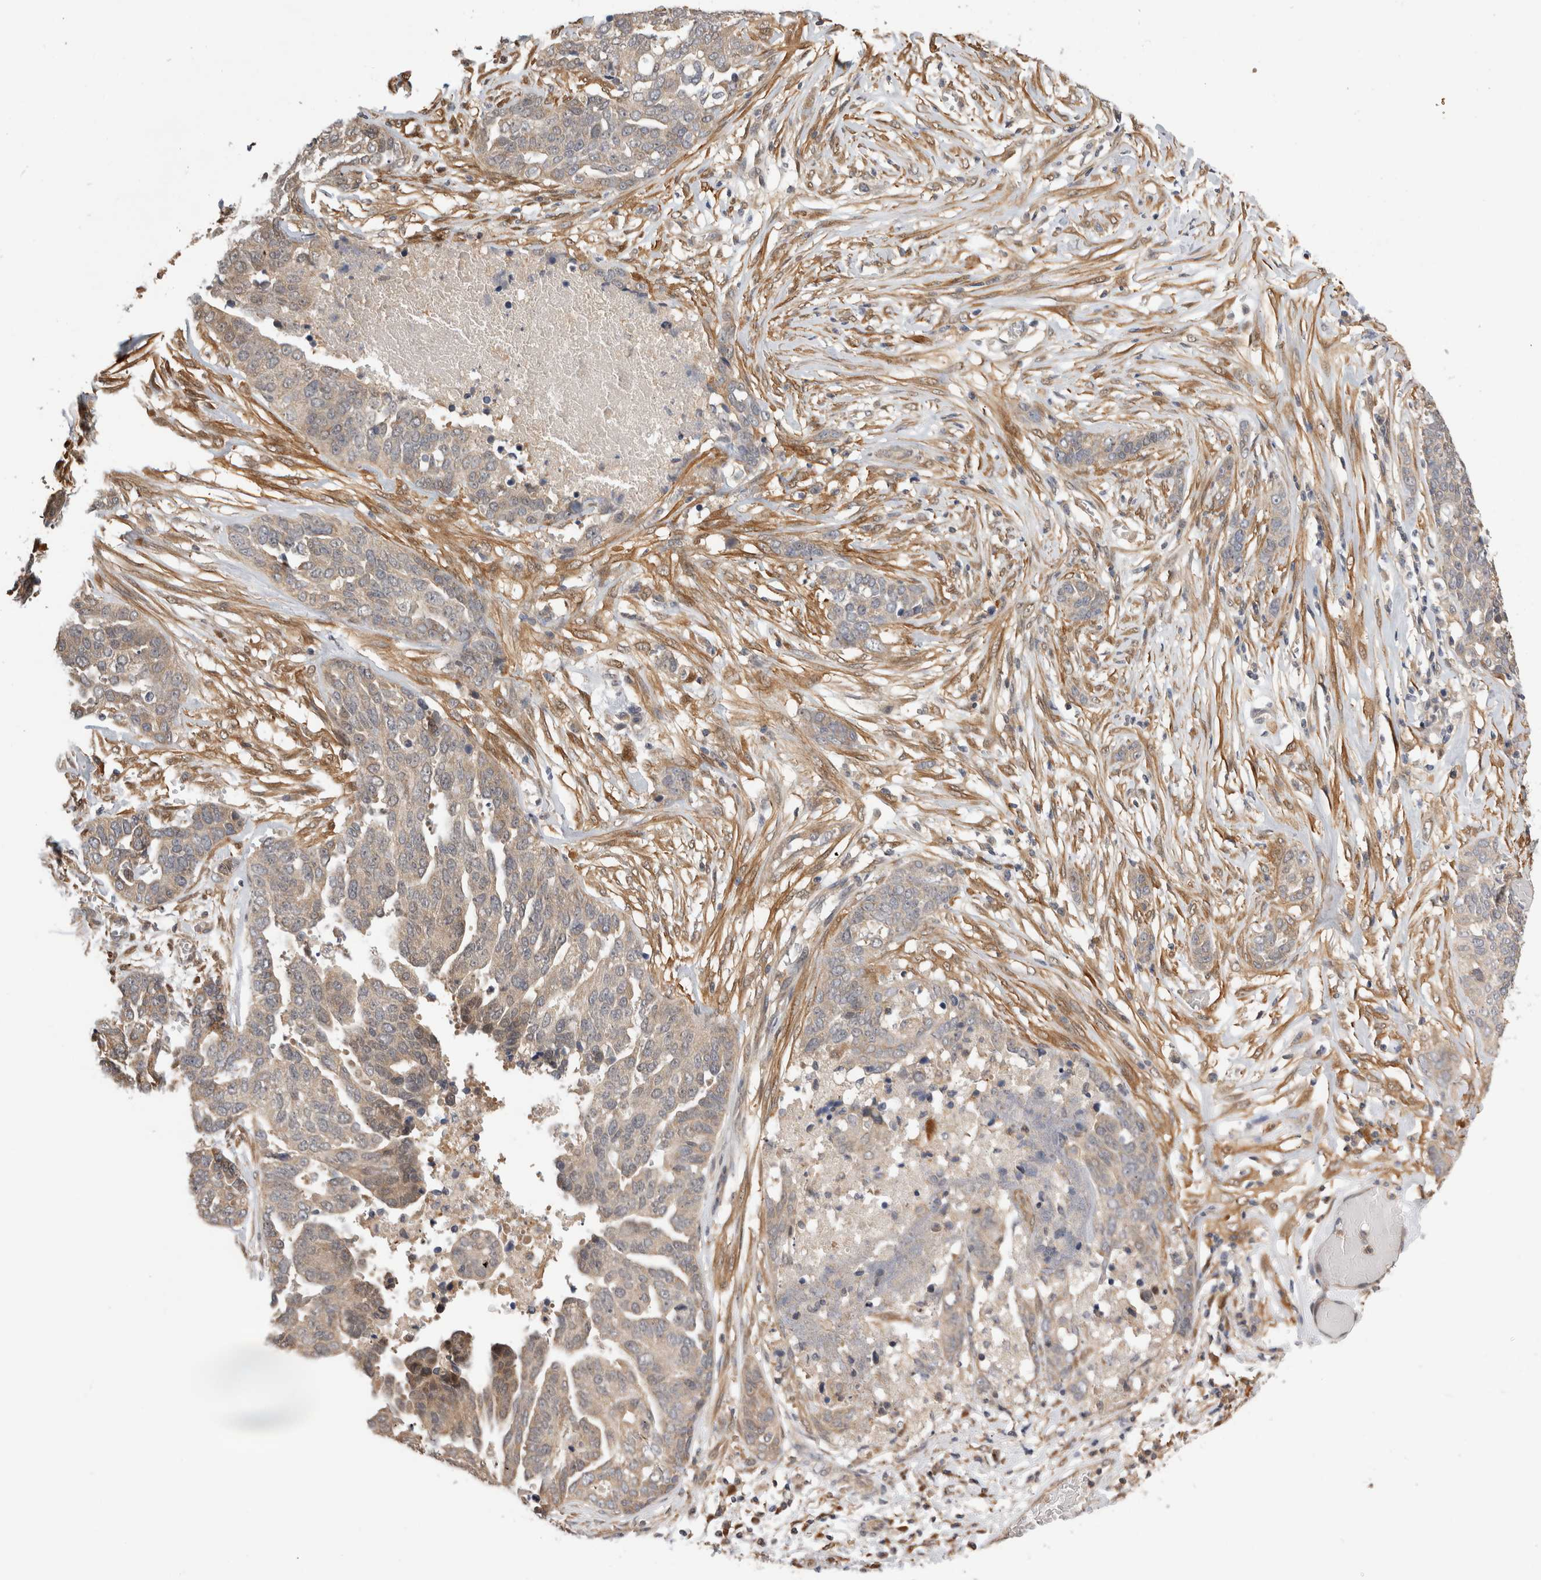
{"staining": {"intensity": "weak", "quantity": "25%-75%", "location": "cytoplasmic/membranous"}, "tissue": "ovarian cancer", "cell_type": "Tumor cells", "image_type": "cancer", "snomed": [{"axis": "morphology", "description": "Cystadenocarcinoma, serous, NOS"}, {"axis": "topography", "description": "Ovary"}], "caption": "Immunohistochemical staining of human ovarian cancer shows low levels of weak cytoplasmic/membranous protein expression in about 25%-75% of tumor cells. (DAB IHC, brown staining for protein, blue staining for nuclei).", "gene": "PGM1", "patient": {"sex": "female", "age": 44}}